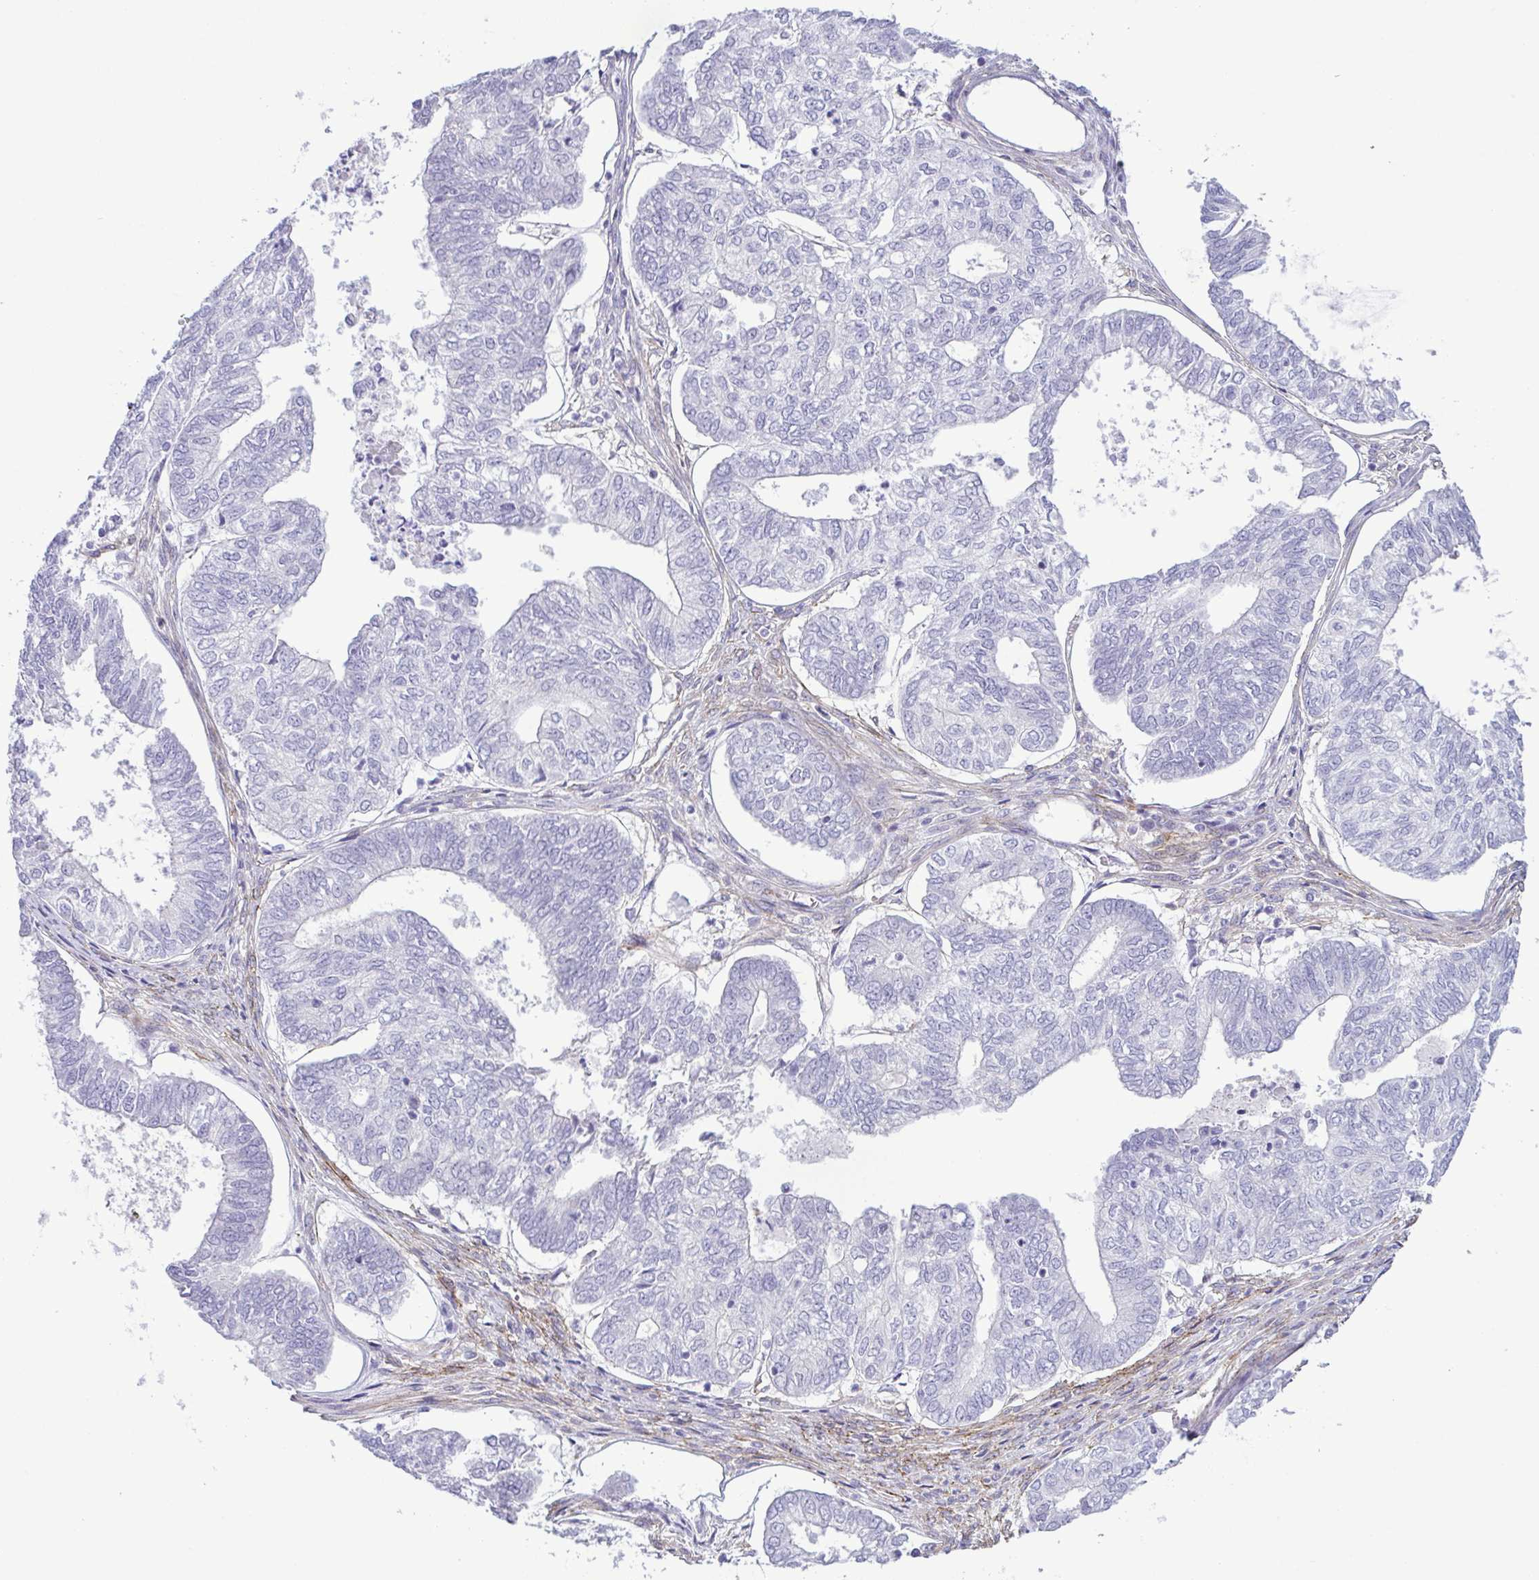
{"staining": {"intensity": "negative", "quantity": "none", "location": "none"}, "tissue": "ovarian cancer", "cell_type": "Tumor cells", "image_type": "cancer", "snomed": [{"axis": "morphology", "description": "Carcinoma, endometroid"}, {"axis": "topography", "description": "Ovary"}], "caption": "Tumor cells are negative for brown protein staining in ovarian endometroid carcinoma.", "gene": "SYNPO2L", "patient": {"sex": "female", "age": 64}}